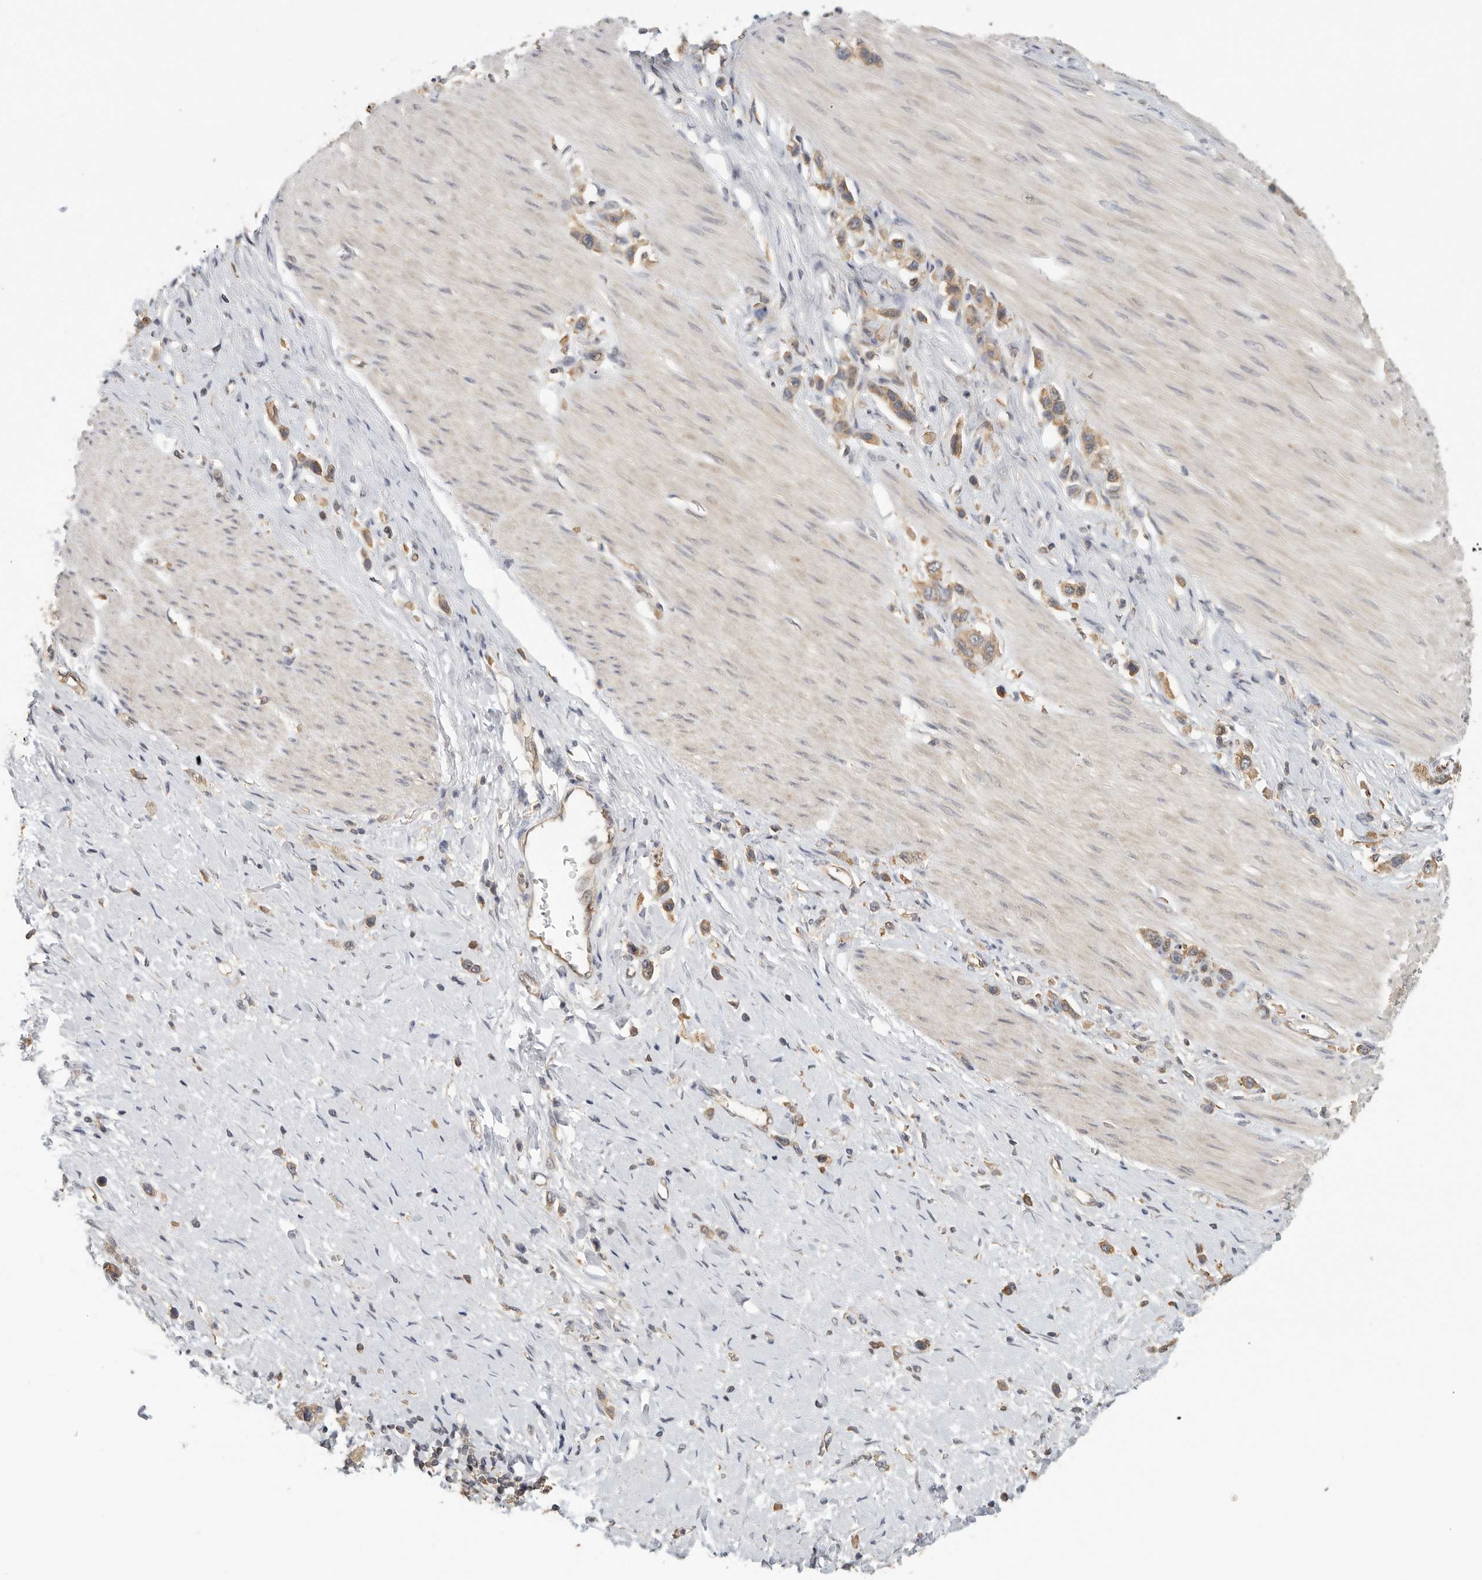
{"staining": {"intensity": "weak", "quantity": ">75%", "location": "cytoplasmic/membranous"}, "tissue": "stomach cancer", "cell_type": "Tumor cells", "image_type": "cancer", "snomed": [{"axis": "morphology", "description": "Adenocarcinoma, NOS"}, {"axis": "topography", "description": "Stomach"}], "caption": "Immunohistochemical staining of stomach adenocarcinoma demonstrates weak cytoplasmic/membranous protein positivity in about >75% of tumor cells. Using DAB (3,3'-diaminobenzidine) (brown) and hematoxylin (blue) stains, captured at high magnification using brightfield microscopy.", "gene": "CCT8", "patient": {"sex": "female", "age": 65}}